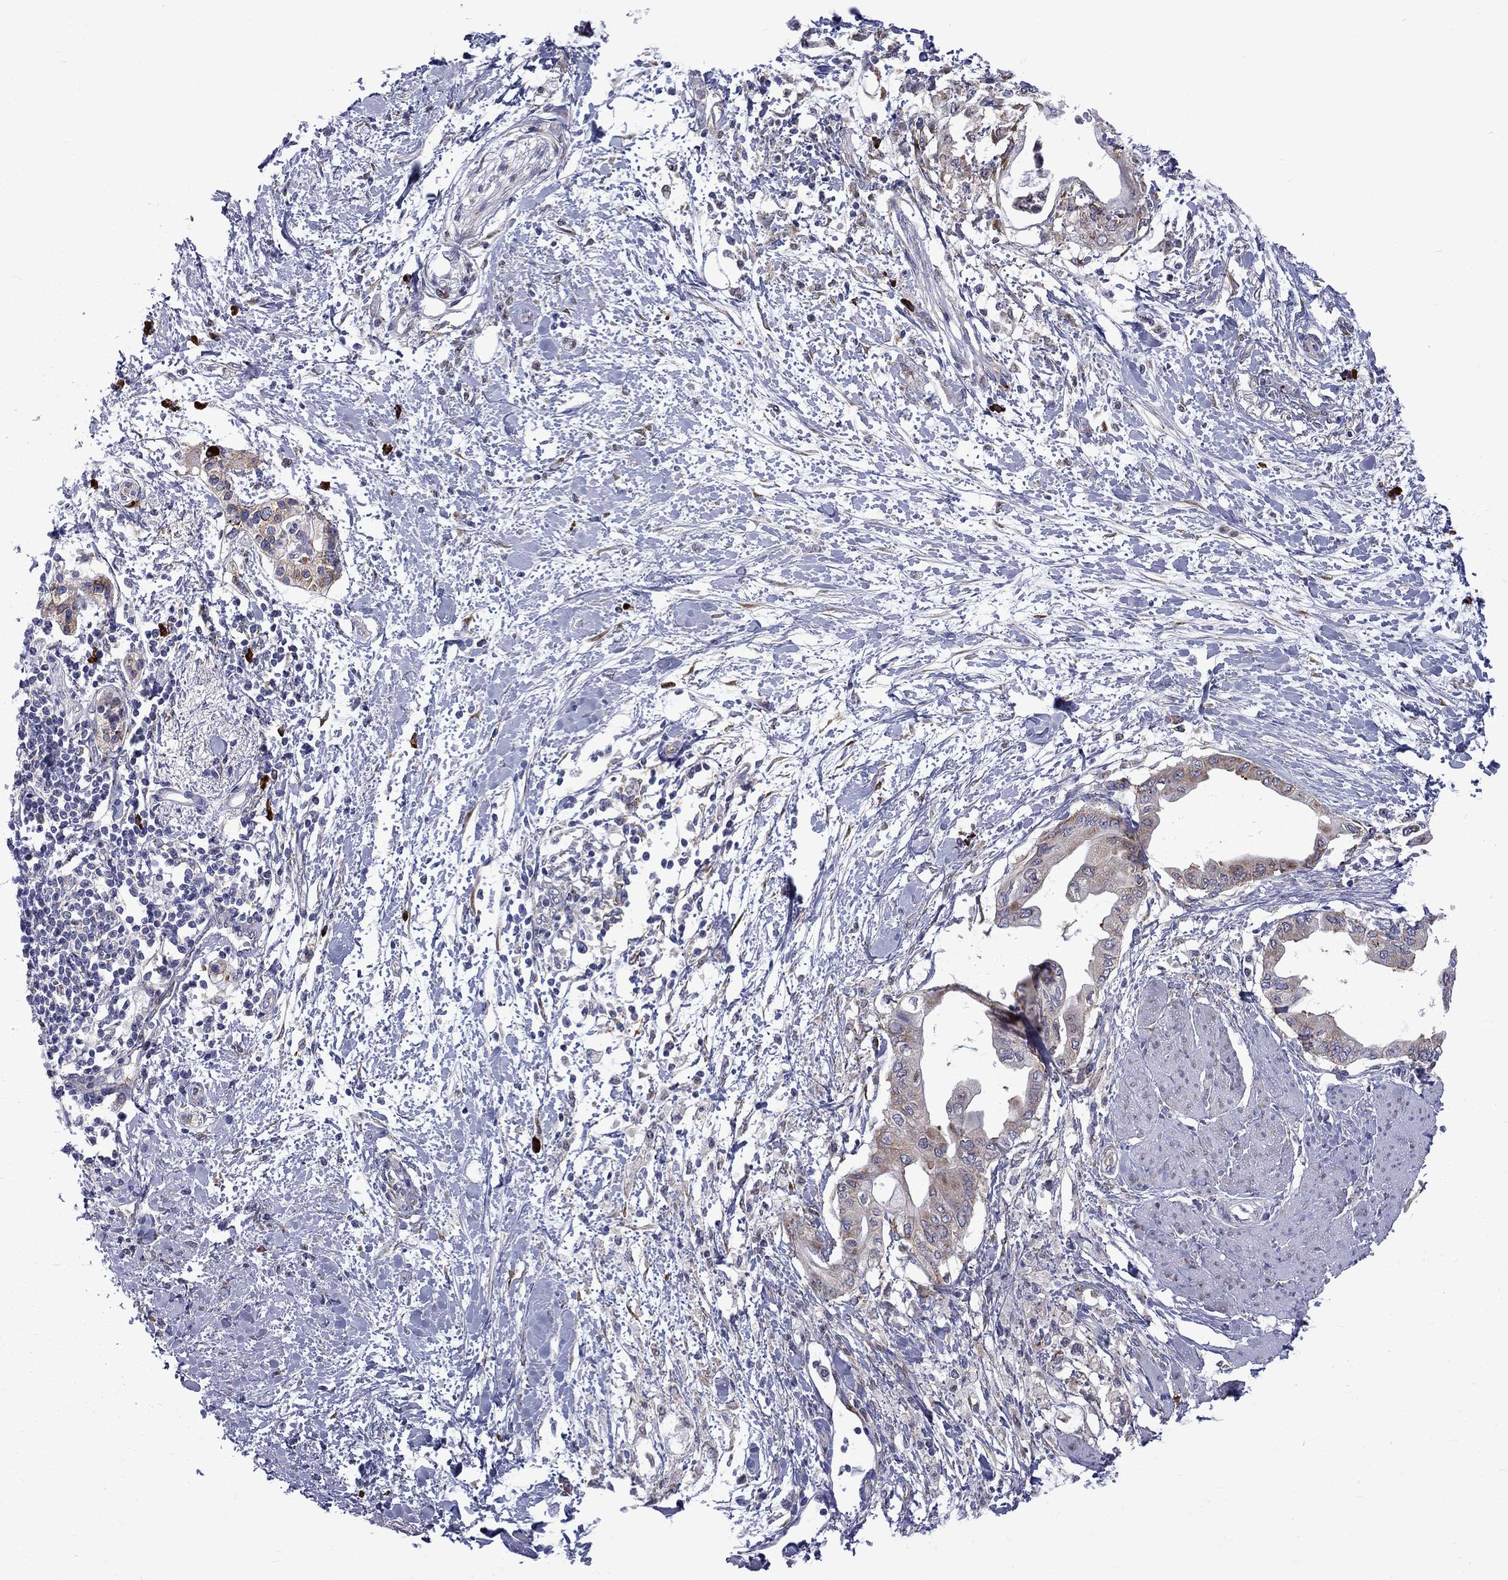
{"staining": {"intensity": "weak", "quantity": "<25%", "location": "cytoplasmic/membranous"}, "tissue": "pancreatic cancer", "cell_type": "Tumor cells", "image_type": "cancer", "snomed": [{"axis": "morphology", "description": "Normal tissue, NOS"}, {"axis": "morphology", "description": "Adenocarcinoma, NOS"}, {"axis": "topography", "description": "Pancreas"}, {"axis": "topography", "description": "Duodenum"}], "caption": "High power microscopy micrograph of an immunohistochemistry (IHC) micrograph of pancreatic cancer (adenocarcinoma), revealing no significant expression in tumor cells.", "gene": "PABPC4", "patient": {"sex": "female", "age": 60}}